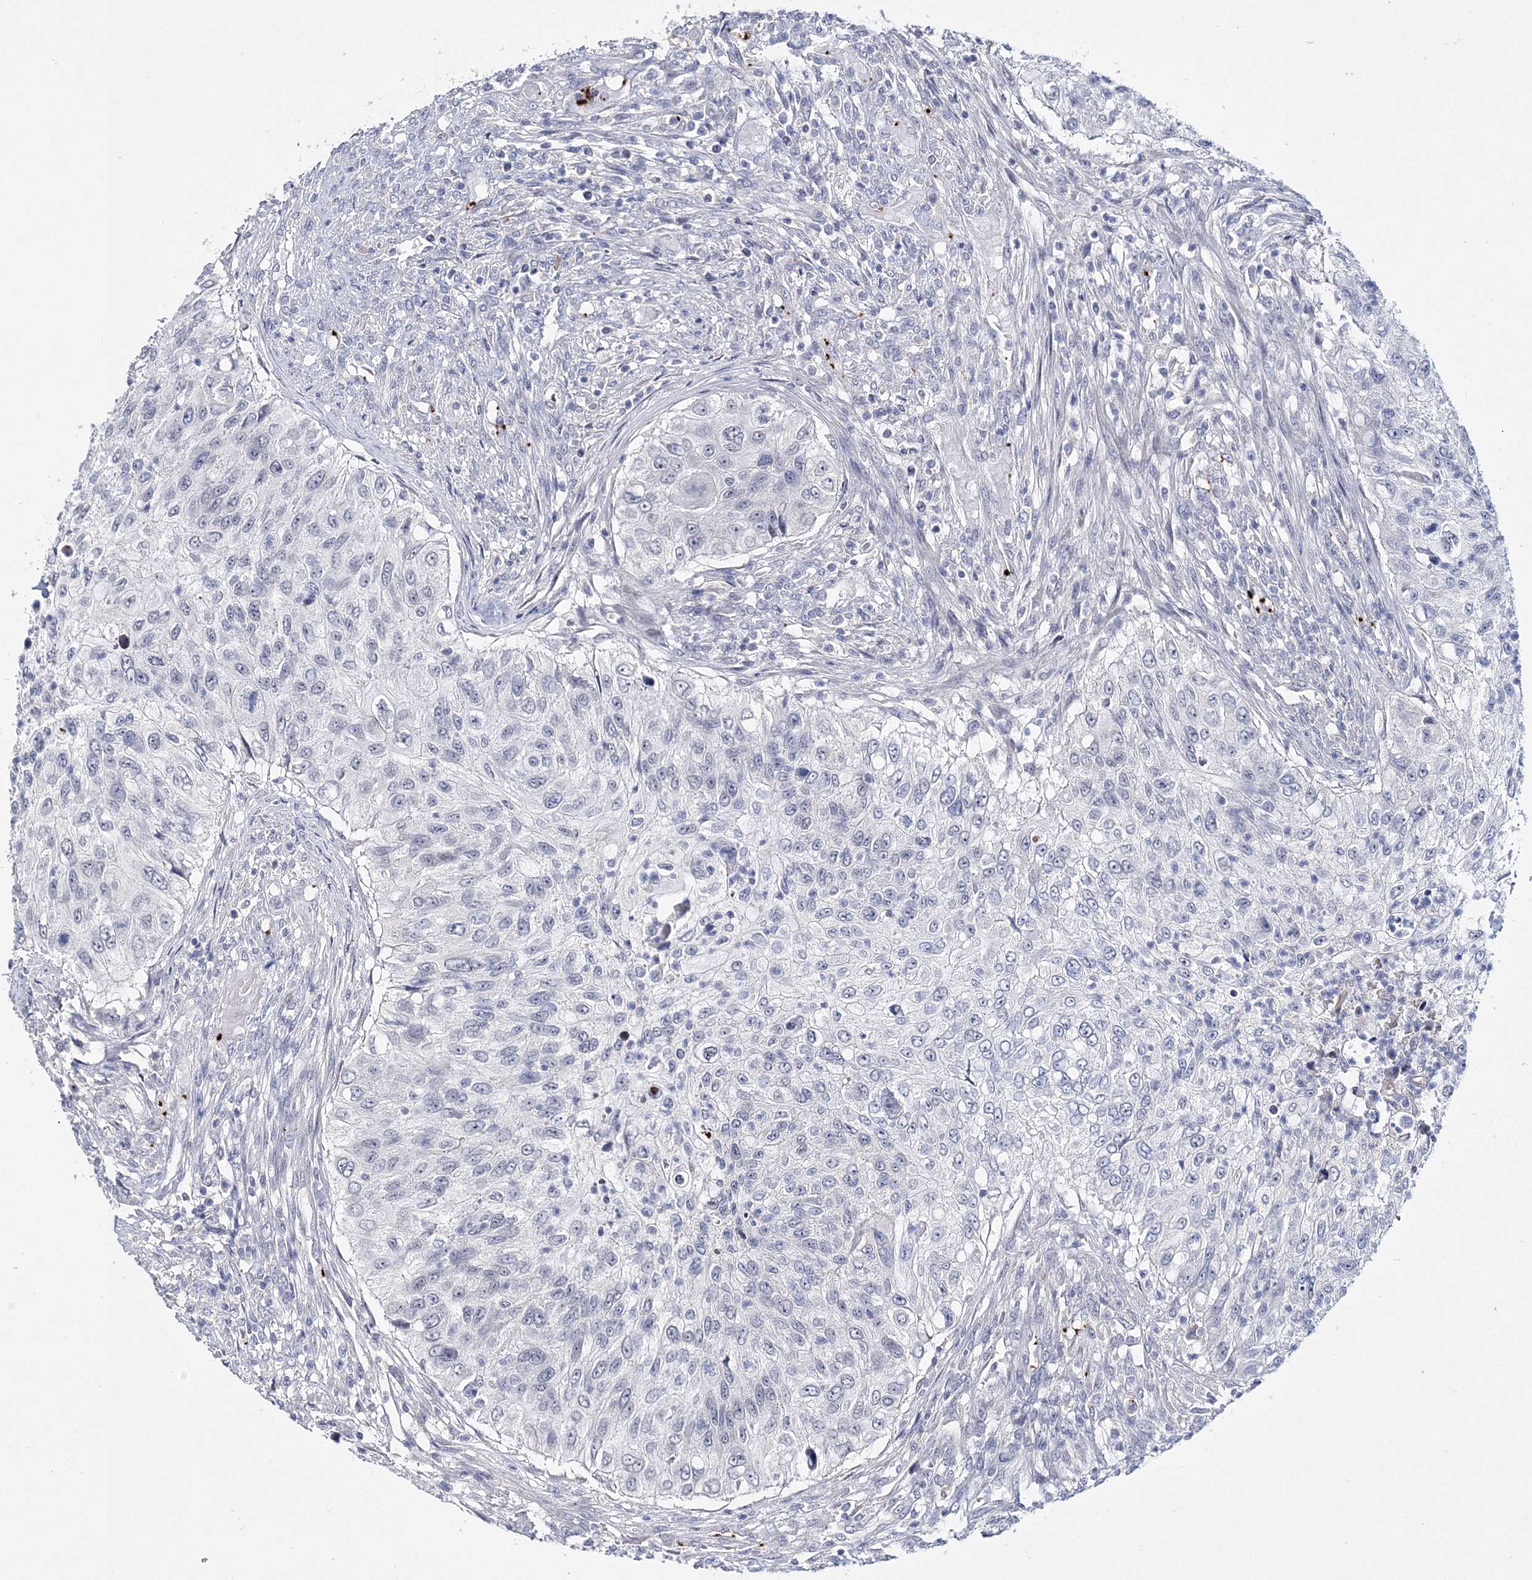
{"staining": {"intensity": "negative", "quantity": "none", "location": "none"}, "tissue": "urothelial cancer", "cell_type": "Tumor cells", "image_type": "cancer", "snomed": [{"axis": "morphology", "description": "Urothelial carcinoma, High grade"}, {"axis": "topography", "description": "Urinary bladder"}], "caption": "This is a image of IHC staining of urothelial cancer, which shows no positivity in tumor cells.", "gene": "MYOZ2", "patient": {"sex": "female", "age": 60}}